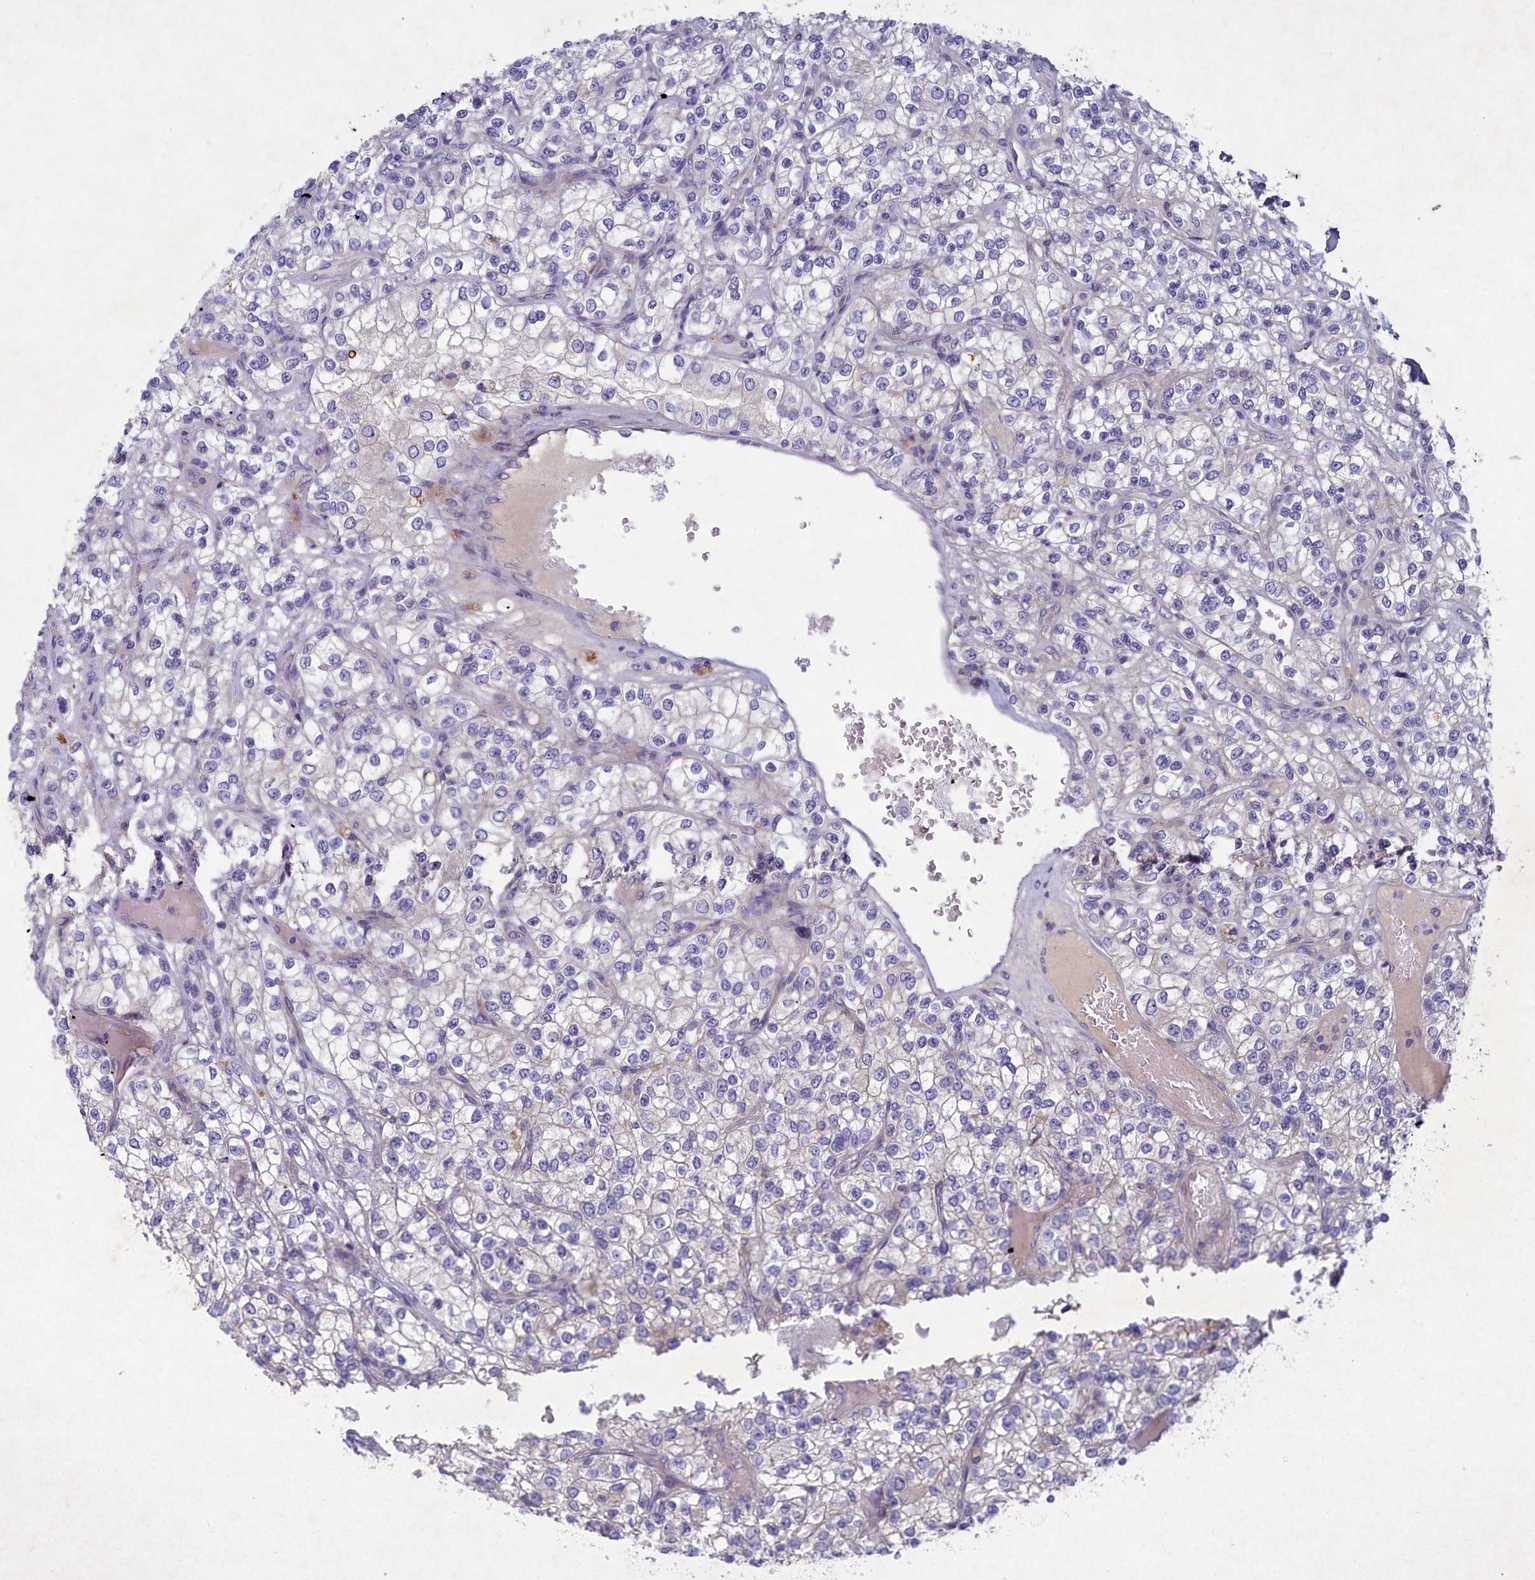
{"staining": {"intensity": "negative", "quantity": "none", "location": "none"}, "tissue": "renal cancer", "cell_type": "Tumor cells", "image_type": "cancer", "snomed": [{"axis": "morphology", "description": "Adenocarcinoma, NOS"}, {"axis": "topography", "description": "Kidney"}], "caption": "This photomicrograph is of renal cancer (adenocarcinoma) stained with immunohistochemistry (IHC) to label a protein in brown with the nuclei are counter-stained blue. There is no staining in tumor cells. (IHC, brightfield microscopy, high magnification).", "gene": "PLEKHG6", "patient": {"sex": "male", "age": 80}}